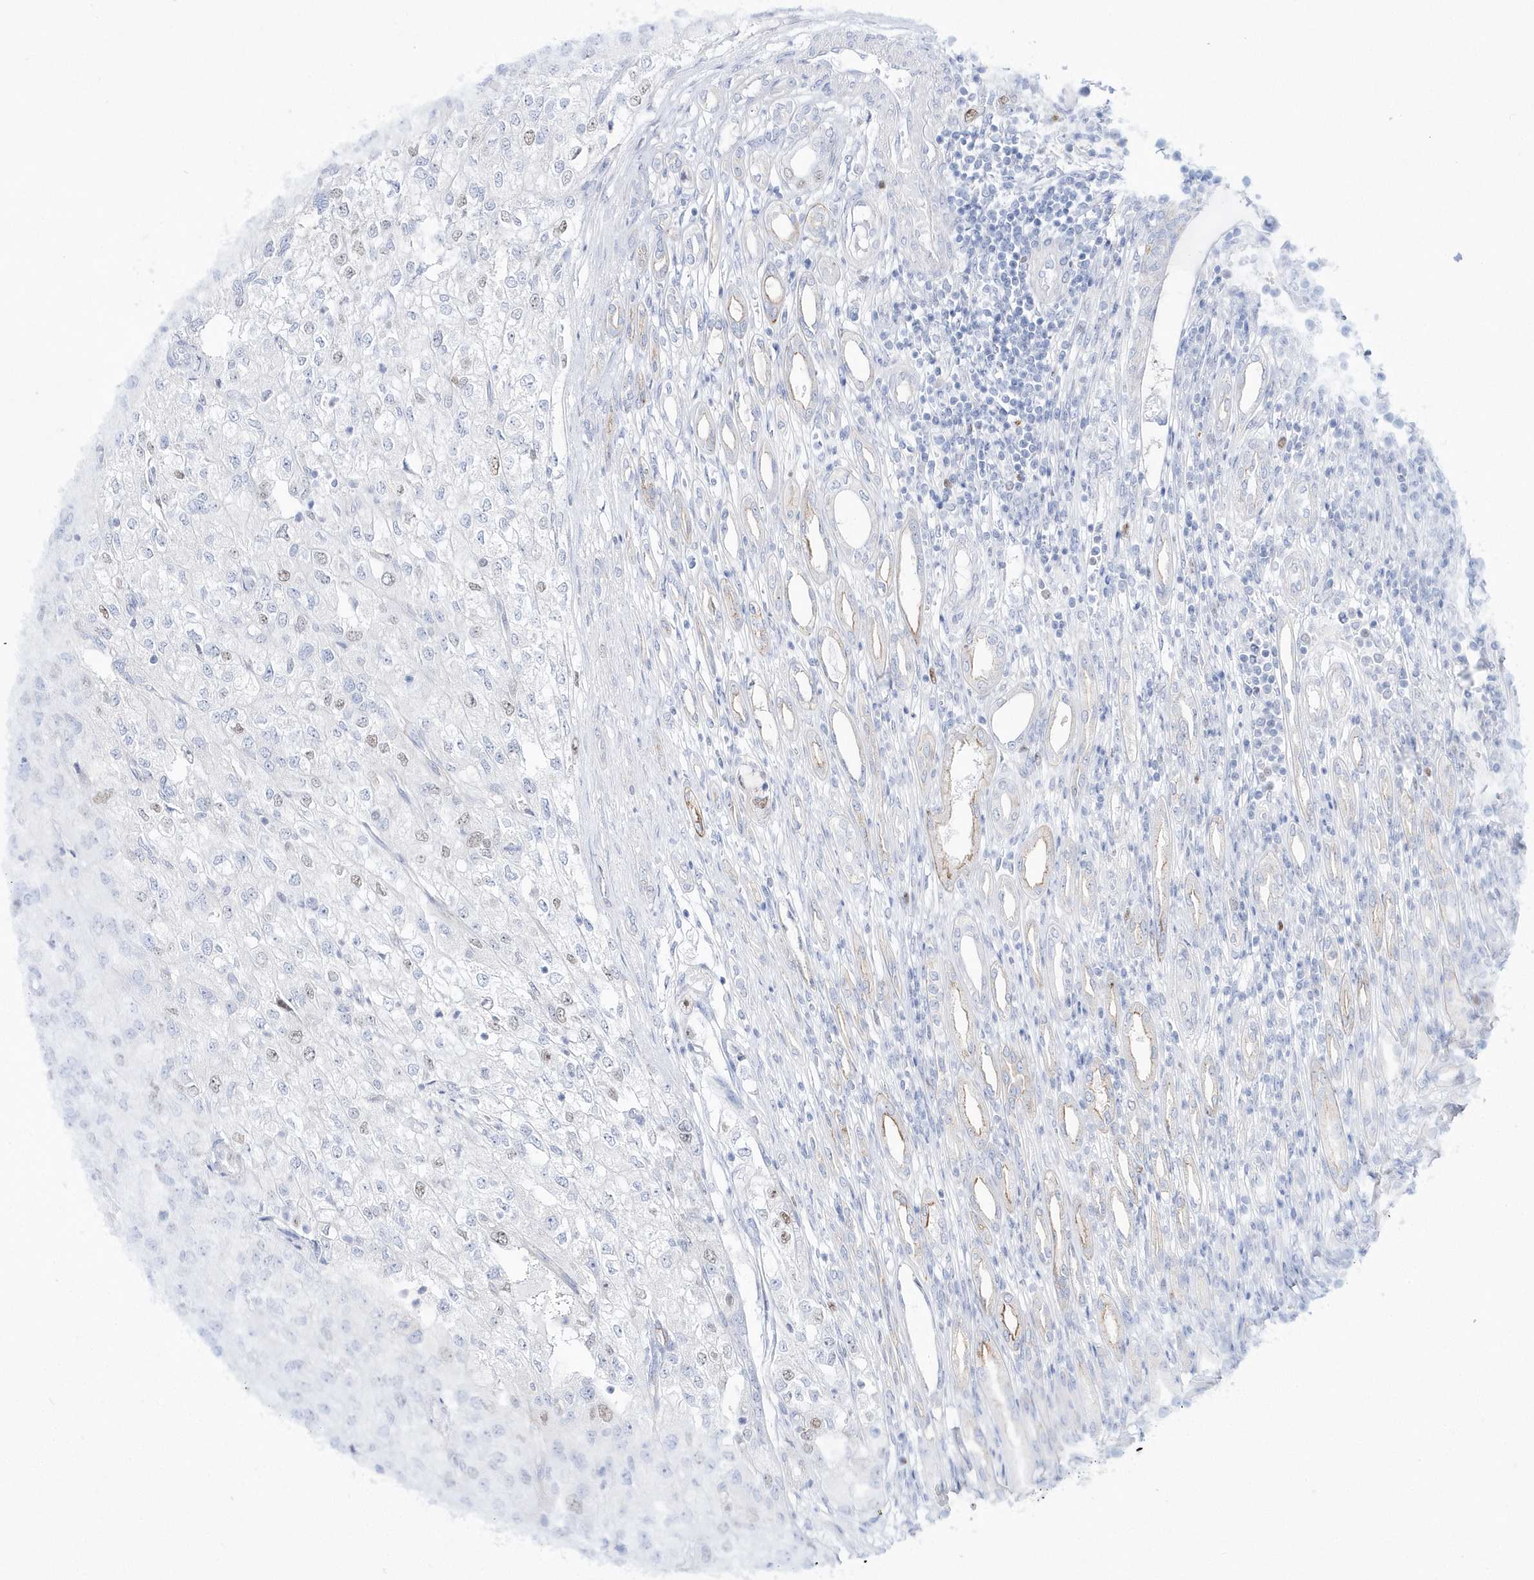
{"staining": {"intensity": "weak", "quantity": "<25%", "location": "nuclear"}, "tissue": "renal cancer", "cell_type": "Tumor cells", "image_type": "cancer", "snomed": [{"axis": "morphology", "description": "Adenocarcinoma, NOS"}, {"axis": "topography", "description": "Kidney"}], "caption": "Photomicrograph shows no protein expression in tumor cells of renal cancer (adenocarcinoma) tissue.", "gene": "TMCO6", "patient": {"sex": "female", "age": 54}}